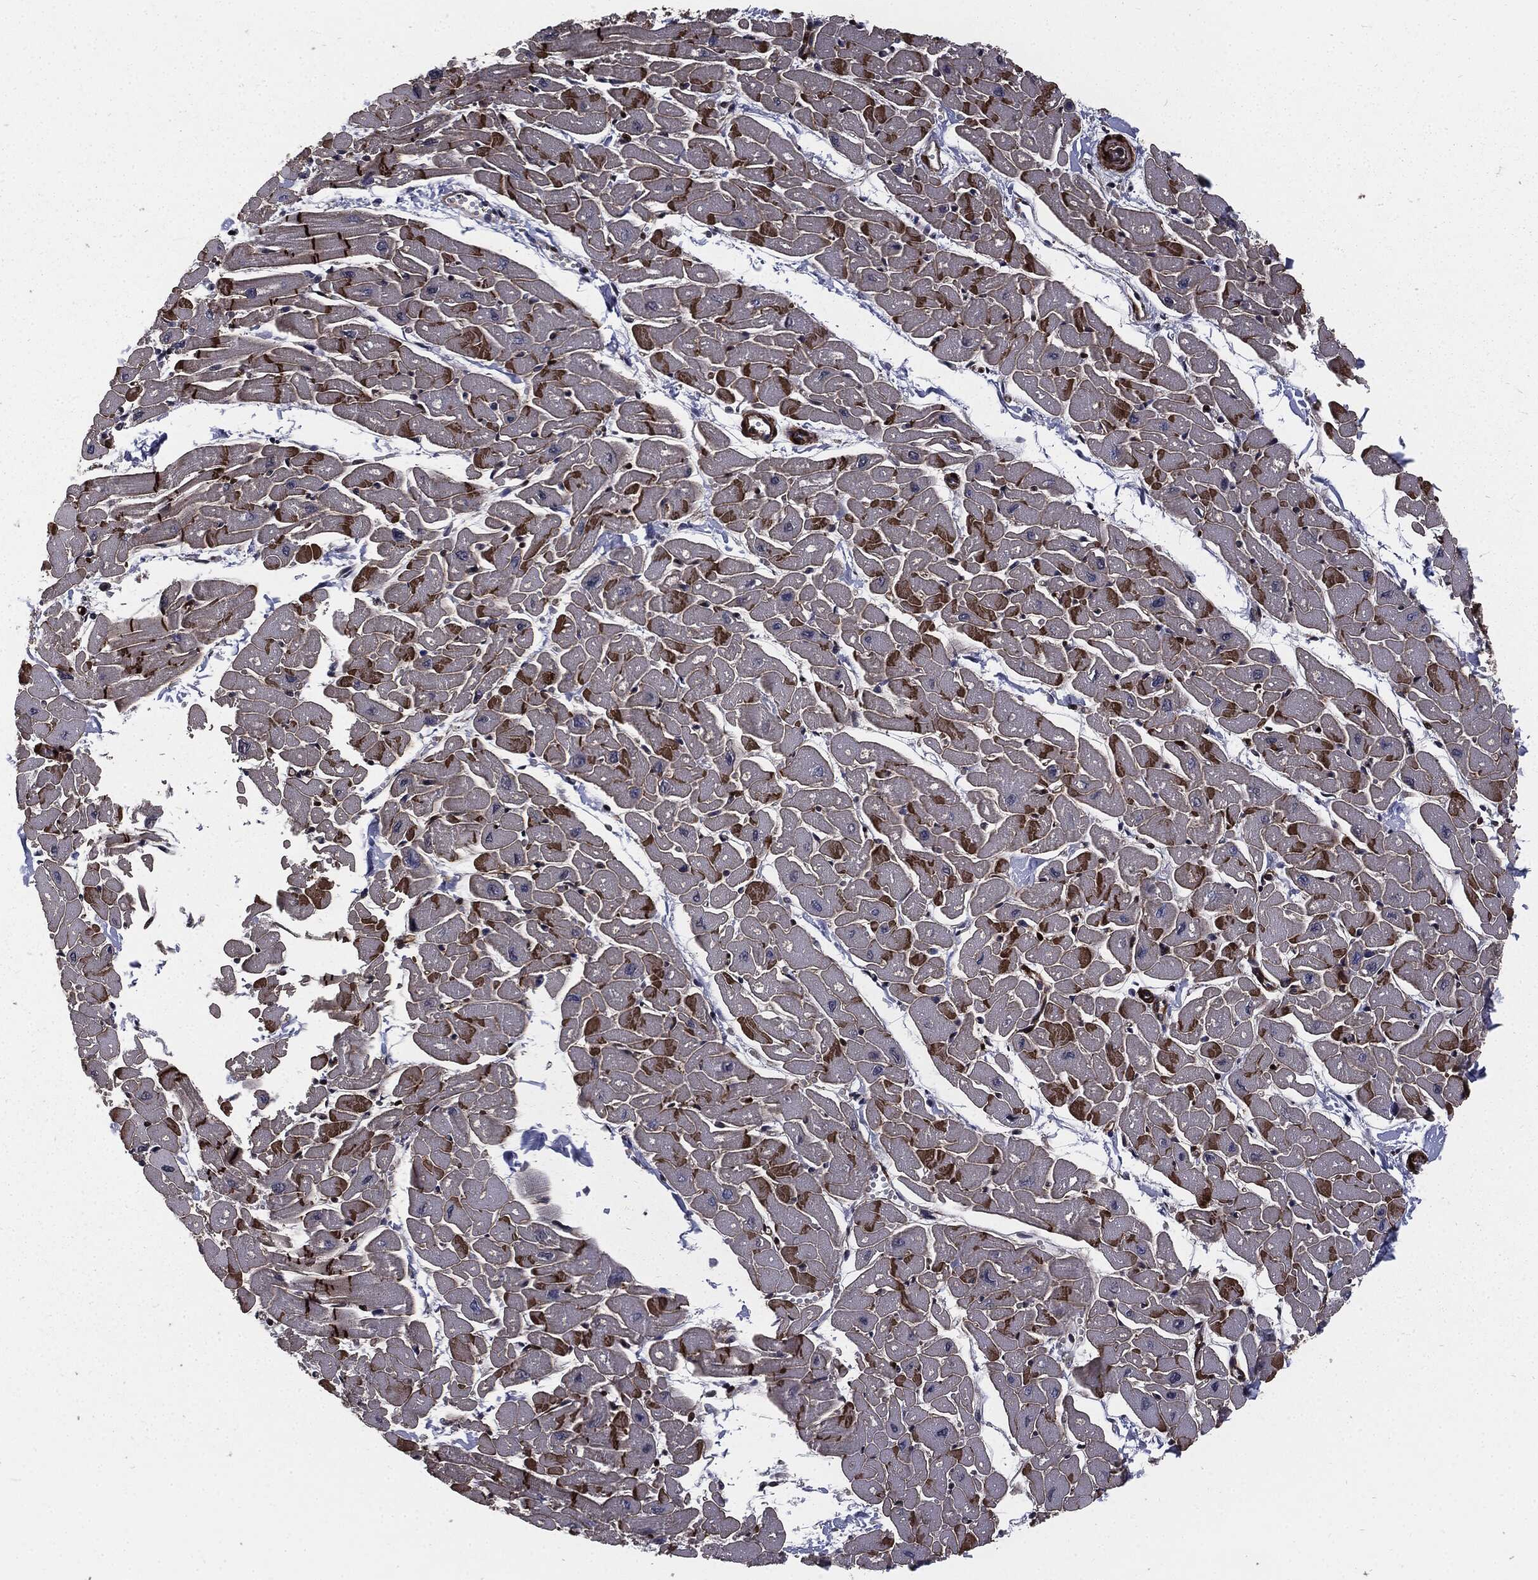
{"staining": {"intensity": "strong", "quantity": ">75%", "location": "cytoplasmic/membranous"}, "tissue": "heart muscle", "cell_type": "Cardiomyocytes", "image_type": "normal", "snomed": [{"axis": "morphology", "description": "Normal tissue, NOS"}, {"axis": "topography", "description": "Heart"}], "caption": "Cardiomyocytes reveal strong cytoplasmic/membranous expression in about >75% of cells in normal heart muscle. The protein of interest is stained brown, and the nuclei are stained in blue (DAB (3,3'-diaminobenzidine) IHC with brightfield microscopy, high magnification).", "gene": "PTPA", "patient": {"sex": "male", "age": 57}}